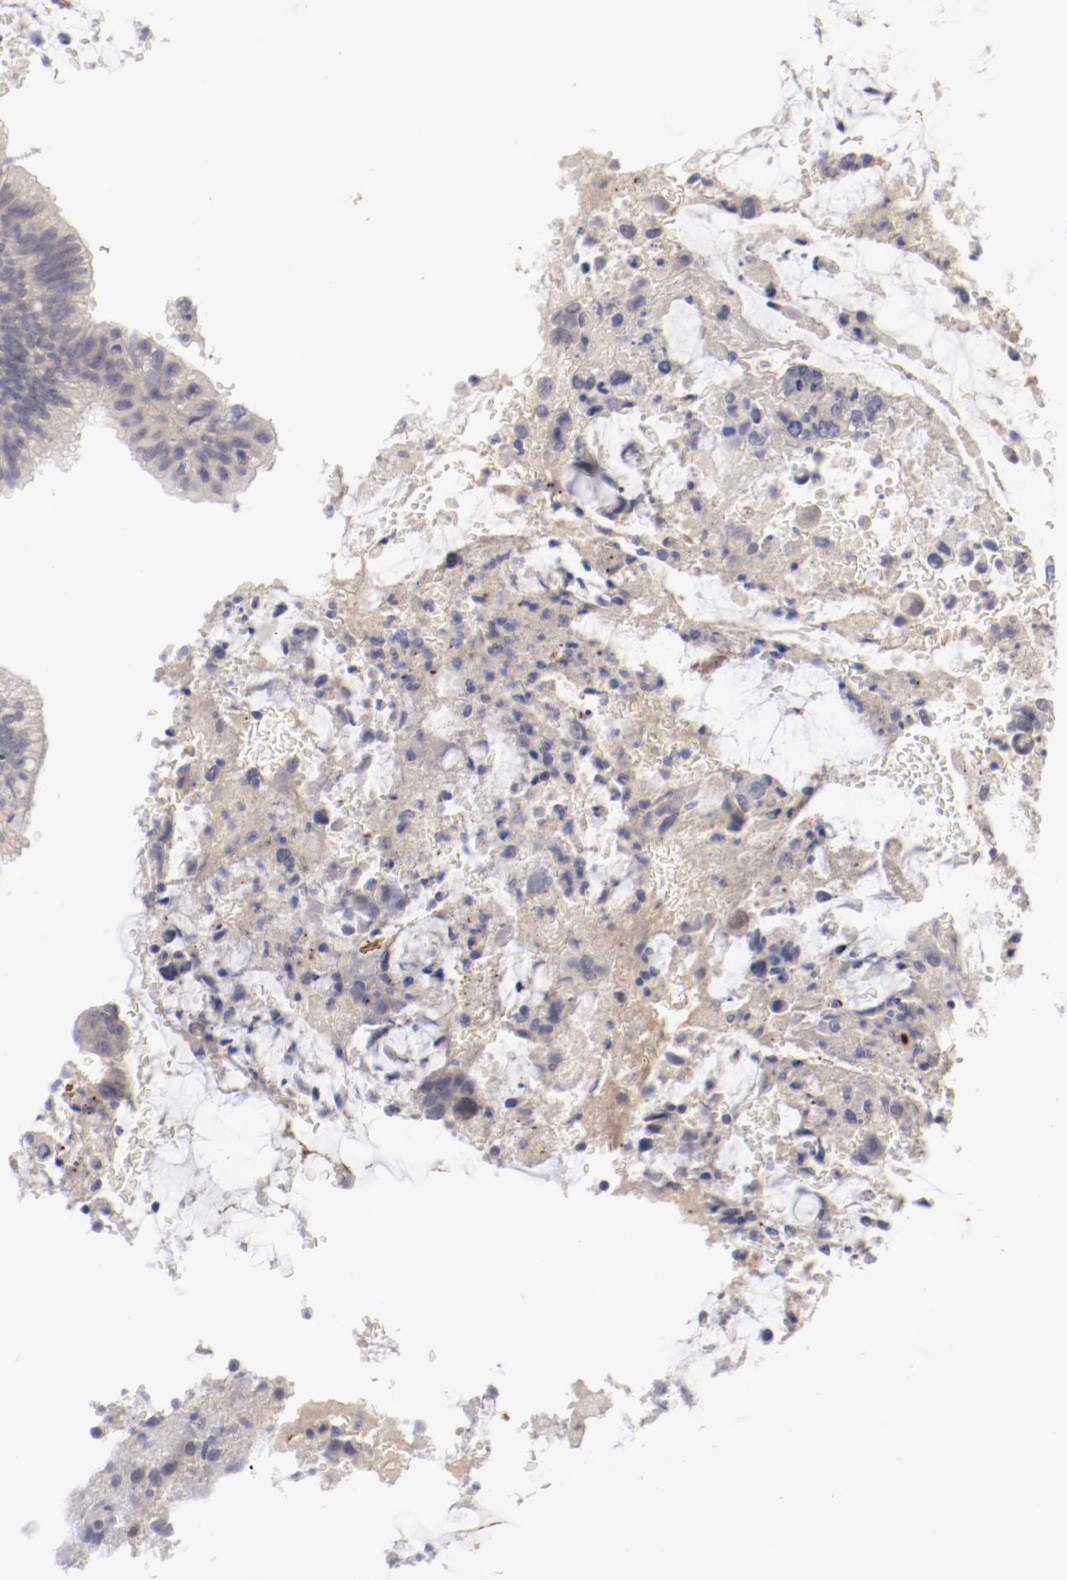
{"staining": {"intensity": "negative", "quantity": "none", "location": "none"}, "tissue": "colorectal cancer", "cell_type": "Tumor cells", "image_type": "cancer", "snomed": [{"axis": "morphology", "description": "Normal tissue, NOS"}, {"axis": "morphology", "description": "Adenocarcinoma, NOS"}, {"axis": "topography", "description": "Rectum"}], "caption": "An image of colorectal adenocarcinoma stained for a protein exhibits no brown staining in tumor cells.", "gene": "SH3BGR", "patient": {"sex": "male", "age": 92}}